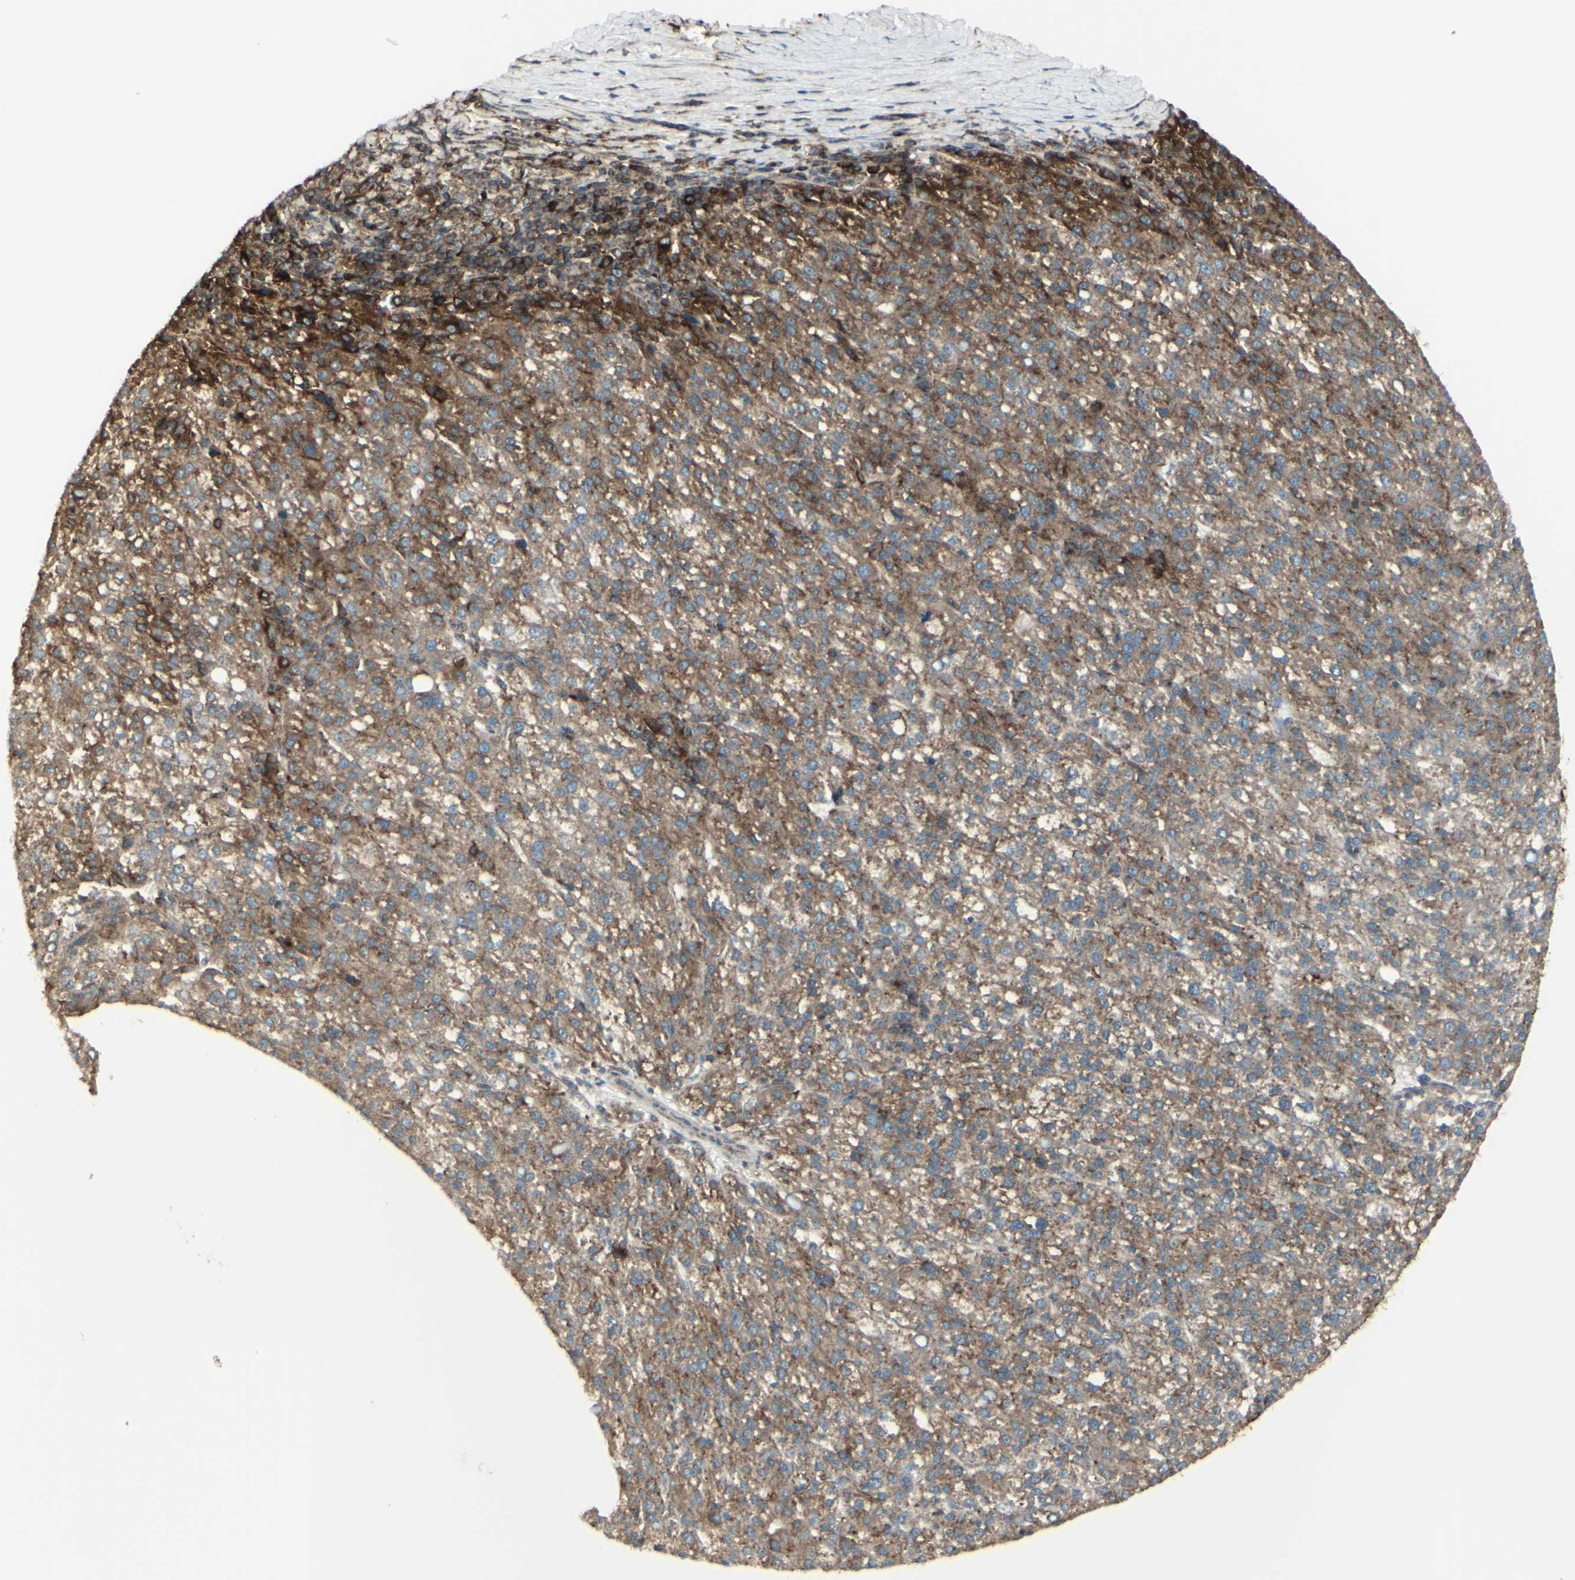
{"staining": {"intensity": "moderate", "quantity": ">75%", "location": "cytoplasmic/membranous"}, "tissue": "liver cancer", "cell_type": "Tumor cells", "image_type": "cancer", "snomed": [{"axis": "morphology", "description": "Carcinoma, Hepatocellular, NOS"}, {"axis": "topography", "description": "Liver"}], "caption": "Brown immunohistochemical staining in human hepatocellular carcinoma (liver) demonstrates moderate cytoplasmic/membranous expression in about >75% of tumor cells.", "gene": "NAPA", "patient": {"sex": "female", "age": 58}}